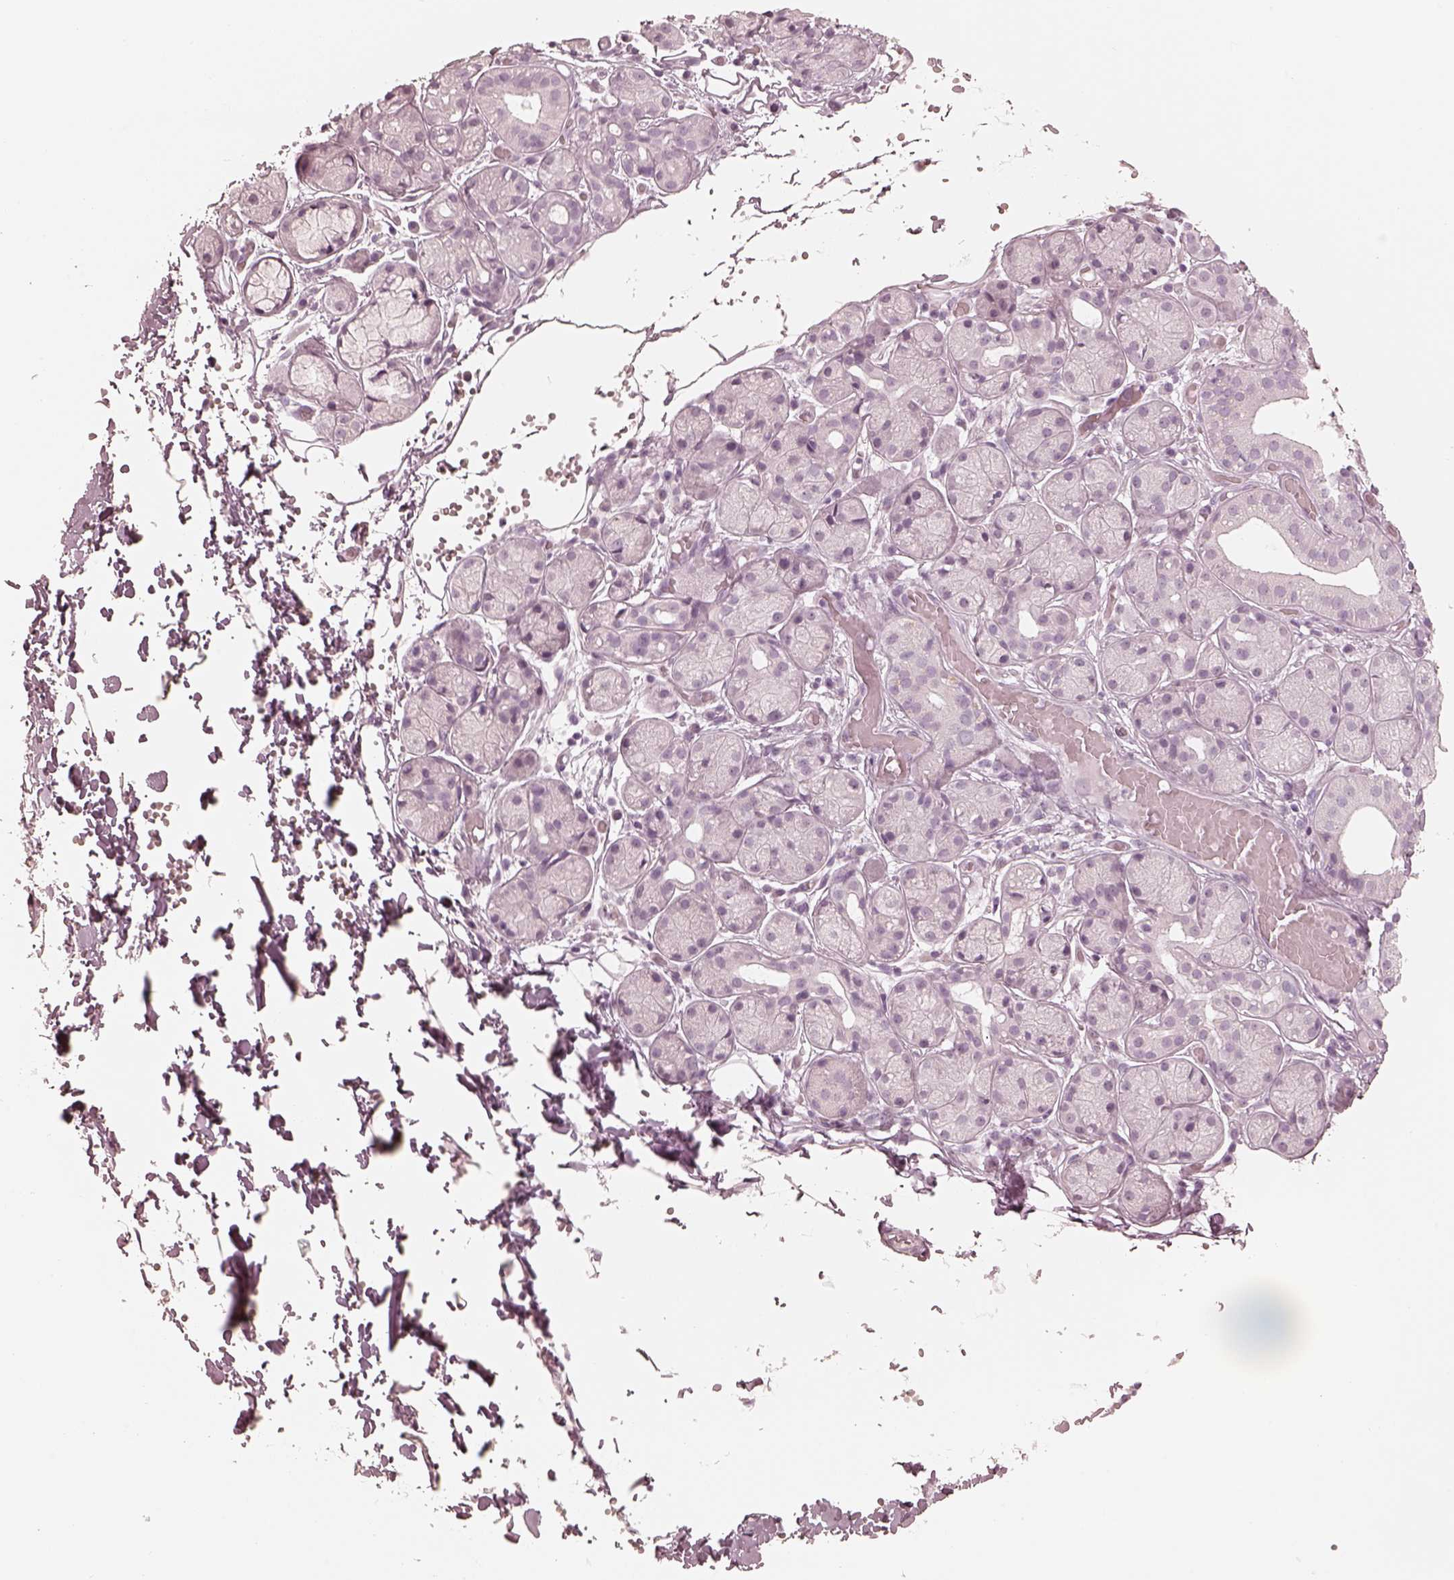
{"staining": {"intensity": "negative", "quantity": "none", "location": "none"}, "tissue": "salivary gland", "cell_type": "Glandular cells", "image_type": "normal", "snomed": [{"axis": "morphology", "description": "Normal tissue, NOS"}, {"axis": "topography", "description": "Salivary gland"}, {"axis": "topography", "description": "Peripheral nerve tissue"}], "caption": "Glandular cells are negative for protein expression in unremarkable human salivary gland. (DAB immunohistochemistry visualized using brightfield microscopy, high magnification).", "gene": "CALR3", "patient": {"sex": "male", "age": 71}}